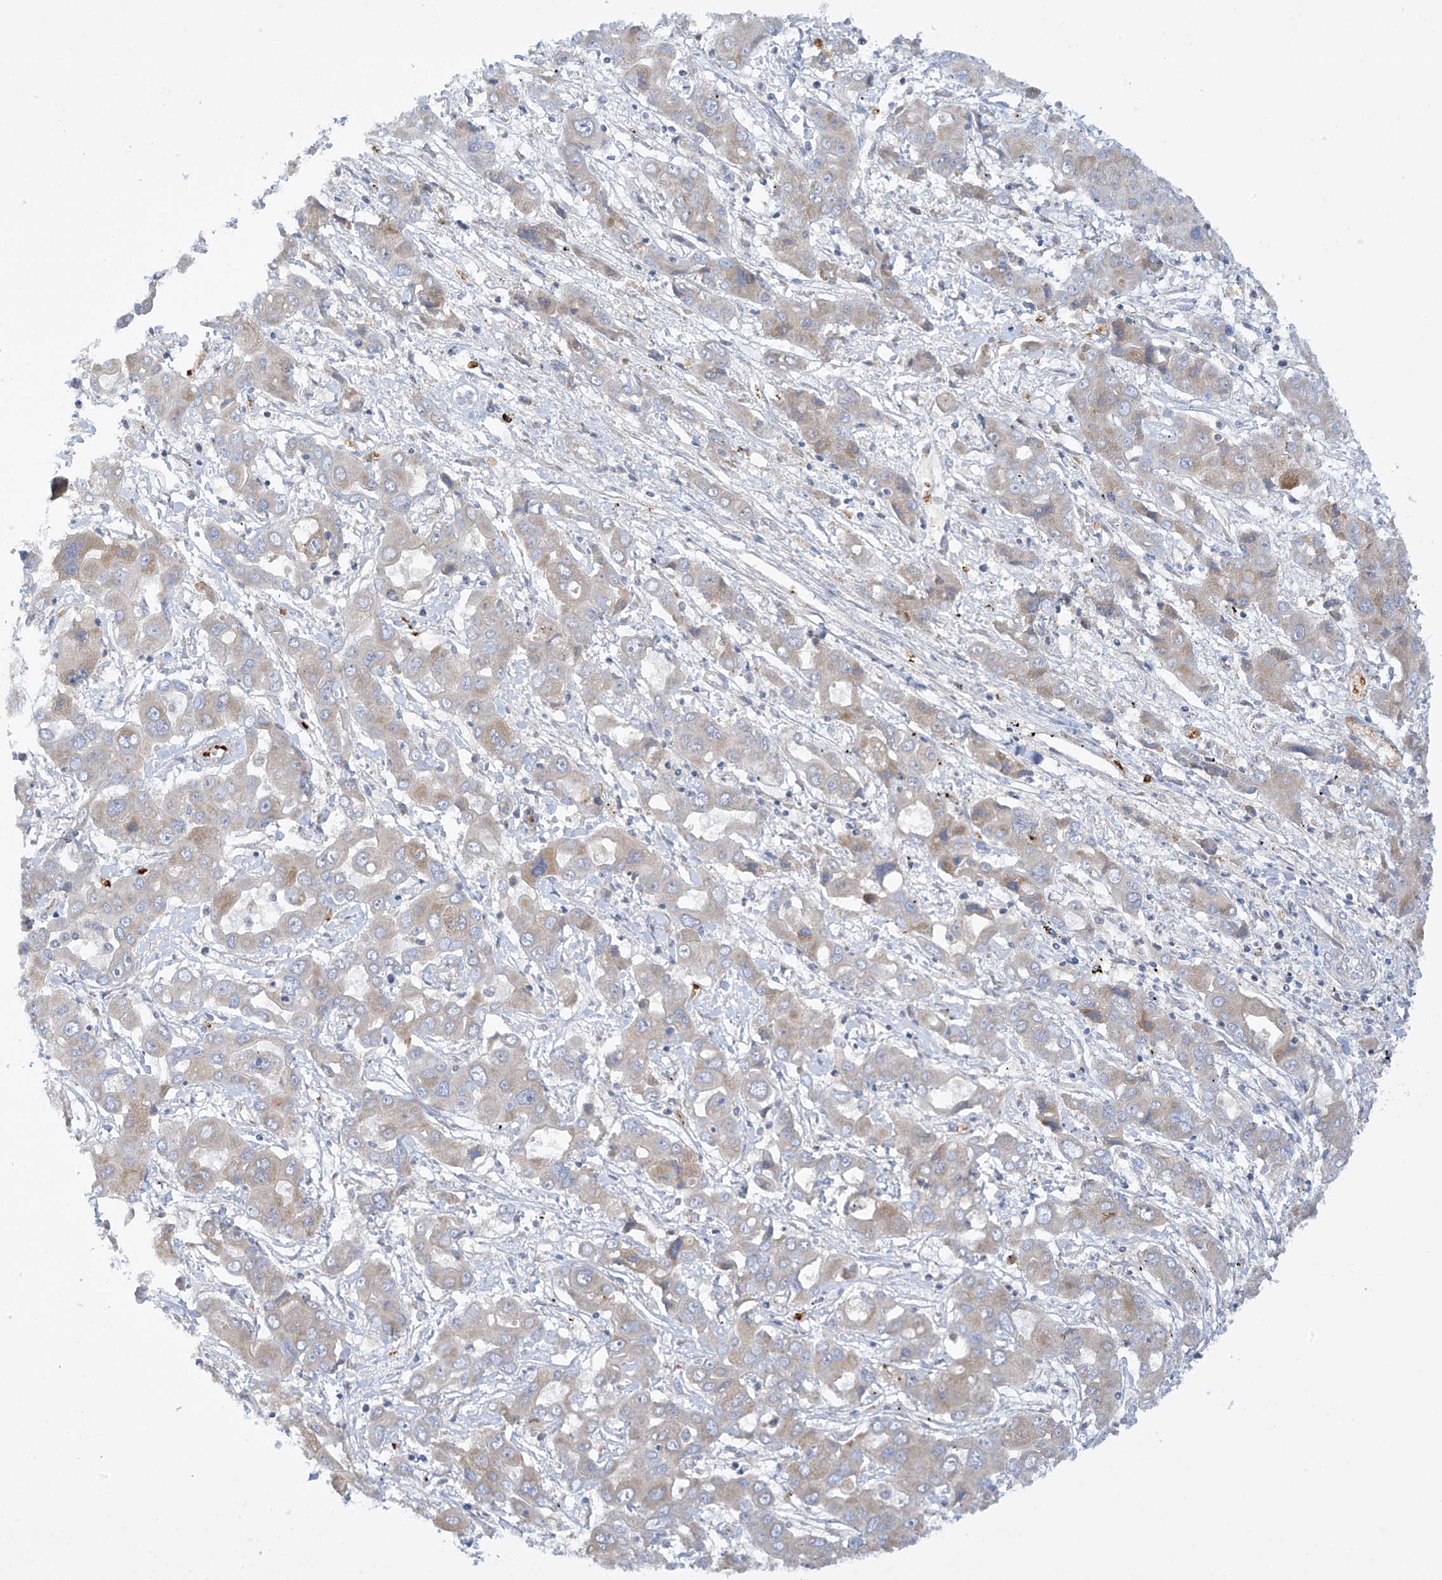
{"staining": {"intensity": "weak", "quantity": "25%-75%", "location": "cytoplasmic/membranous"}, "tissue": "liver cancer", "cell_type": "Tumor cells", "image_type": "cancer", "snomed": [{"axis": "morphology", "description": "Cholangiocarcinoma"}, {"axis": "topography", "description": "Liver"}], "caption": "Brown immunohistochemical staining in human liver cancer (cholangiocarcinoma) shows weak cytoplasmic/membranous expression in approximately 25%-75% of tumor cells.", "gene": "METTL18", "patient": {"sex": "male", "age": 67}}